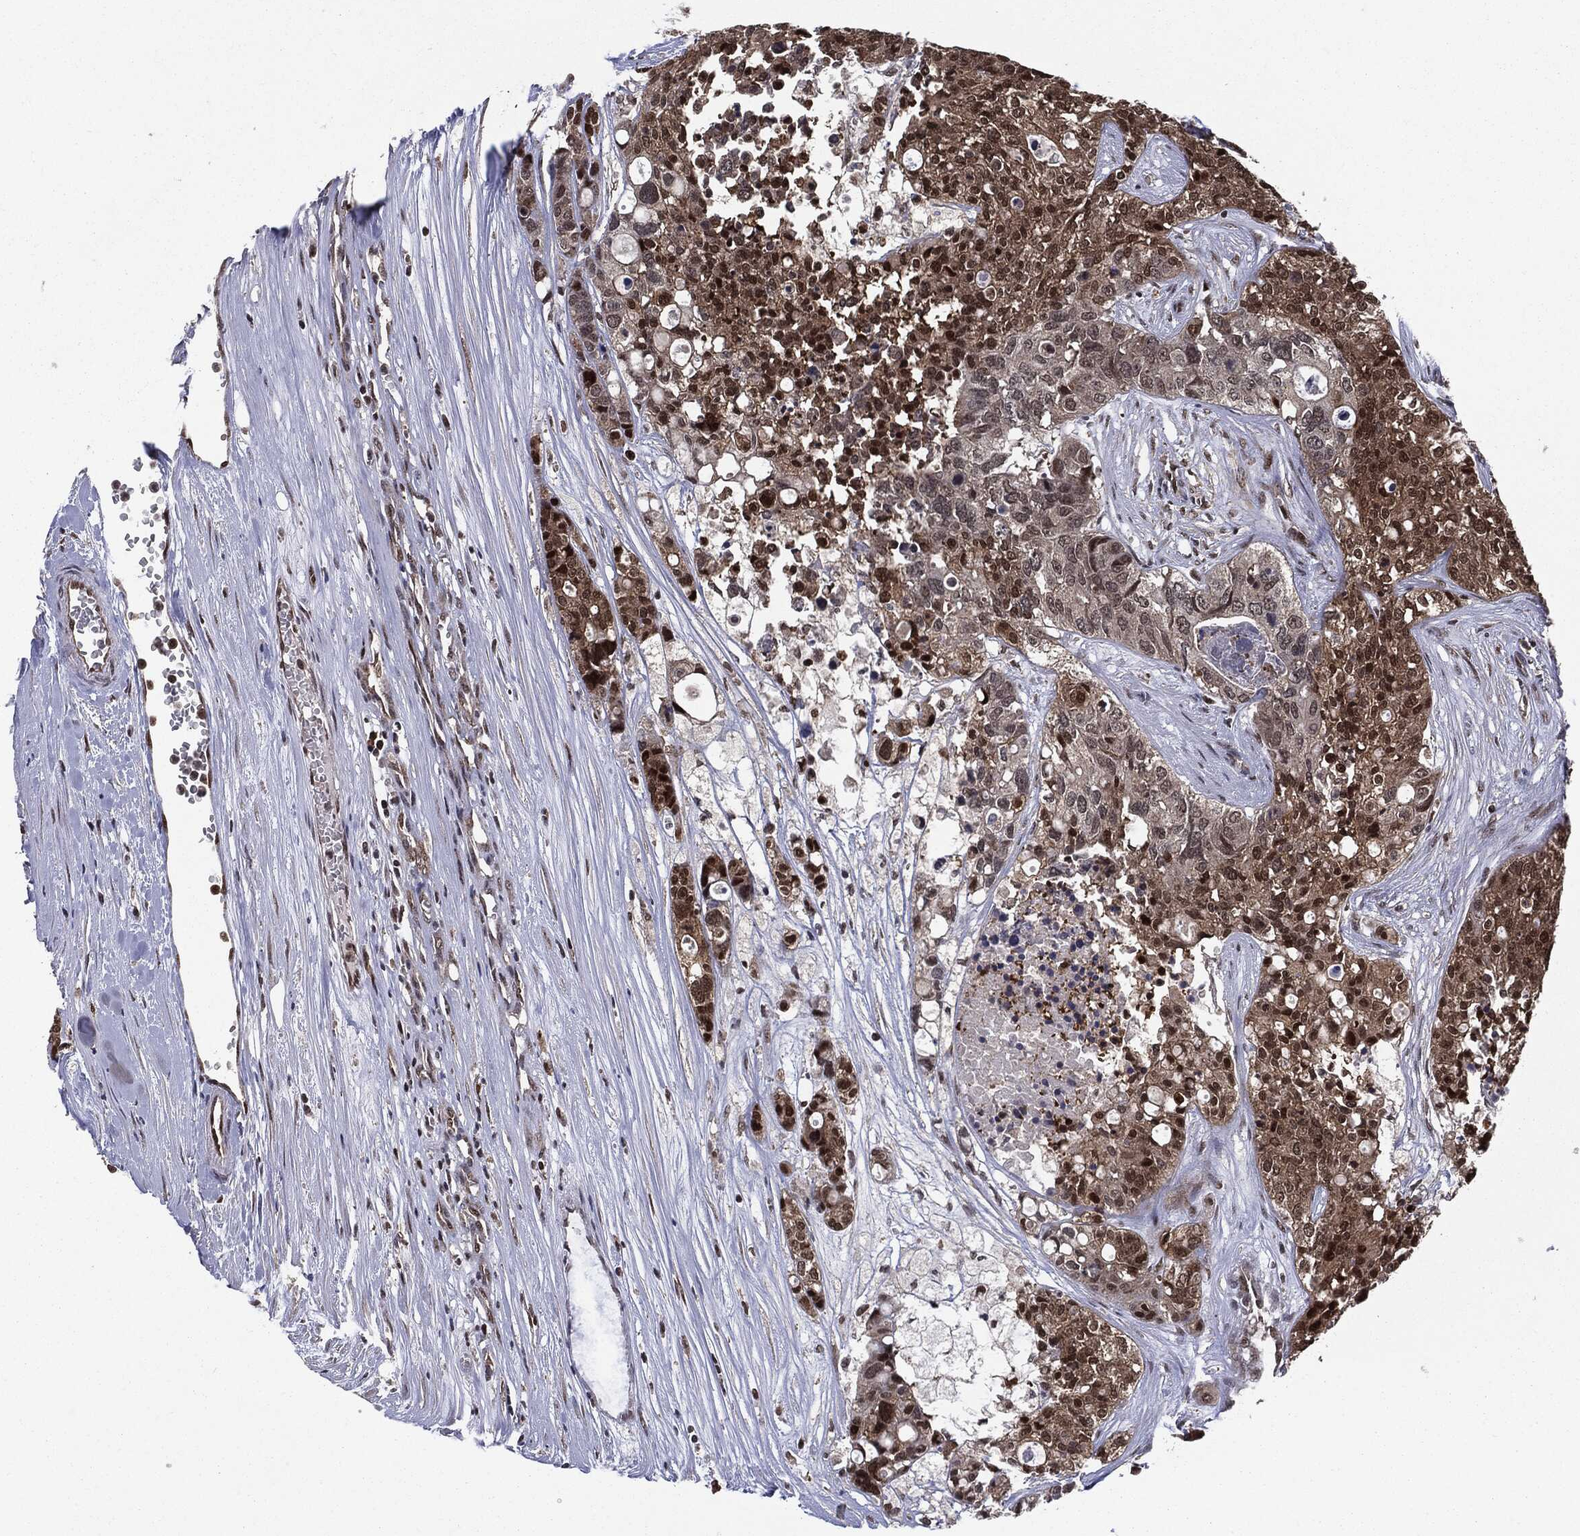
{"staining": {"intensity": "moderate", "quantity": "<25%", "location": "nuclear"}, "tissue": "carcinoid", "cell_type": "Tumor cells", "image_type": "cancer", "snomed": [{"axis": "morphology", "description": "Carcinoid, malignant, NOS"}, {"axis": "topography", "description": "Colon"}], "caption": "Protein analysis of carcinoid (malignant) tissue shows moderate nuclear positivity in about <25% of tumor cells.", "gene": "PTPA", "patient": {"sex": "male", "age": 81}}